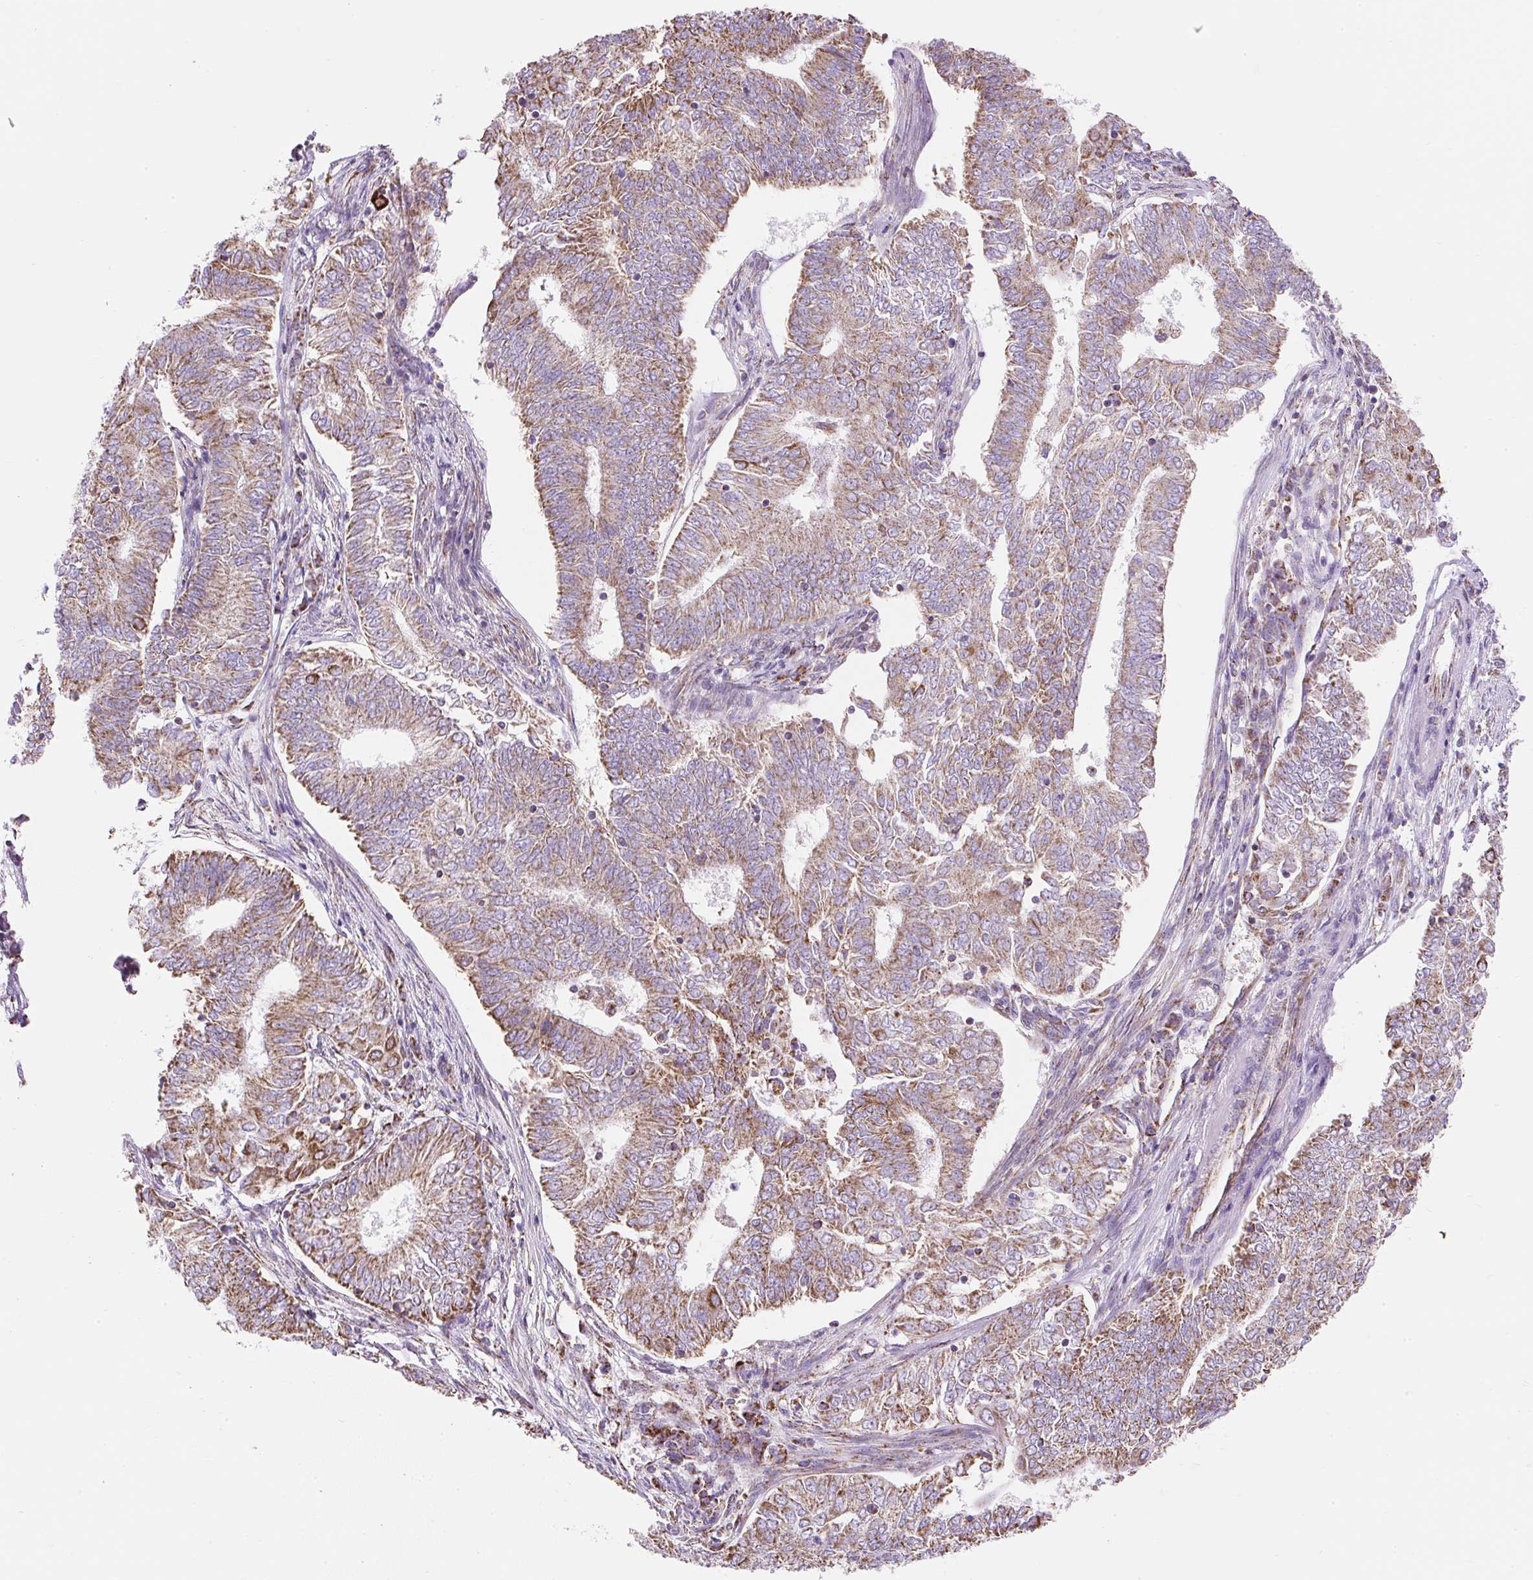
{"staining": {"intensity": "moderate", "quantity": ">75%", "location": "cytoplasmic/membranous"}, "tissue": "endometrial cancer", "cell_type": "Tumor cells", "image_type": "cancer", "snomed": [{"axis": "morphology", "description": "Adenocarcinoma, NOS"}, {"axis": "topography", "description": "Endometrium"}], "caption": "The image displays staining of endometrial adenocarcinoma, revealing moderate cytoplasmic/membranous protein expression (brown color) within tumor cells.", "gene": "DAAM2", "patient": {"sex": "female", "age": 62}}